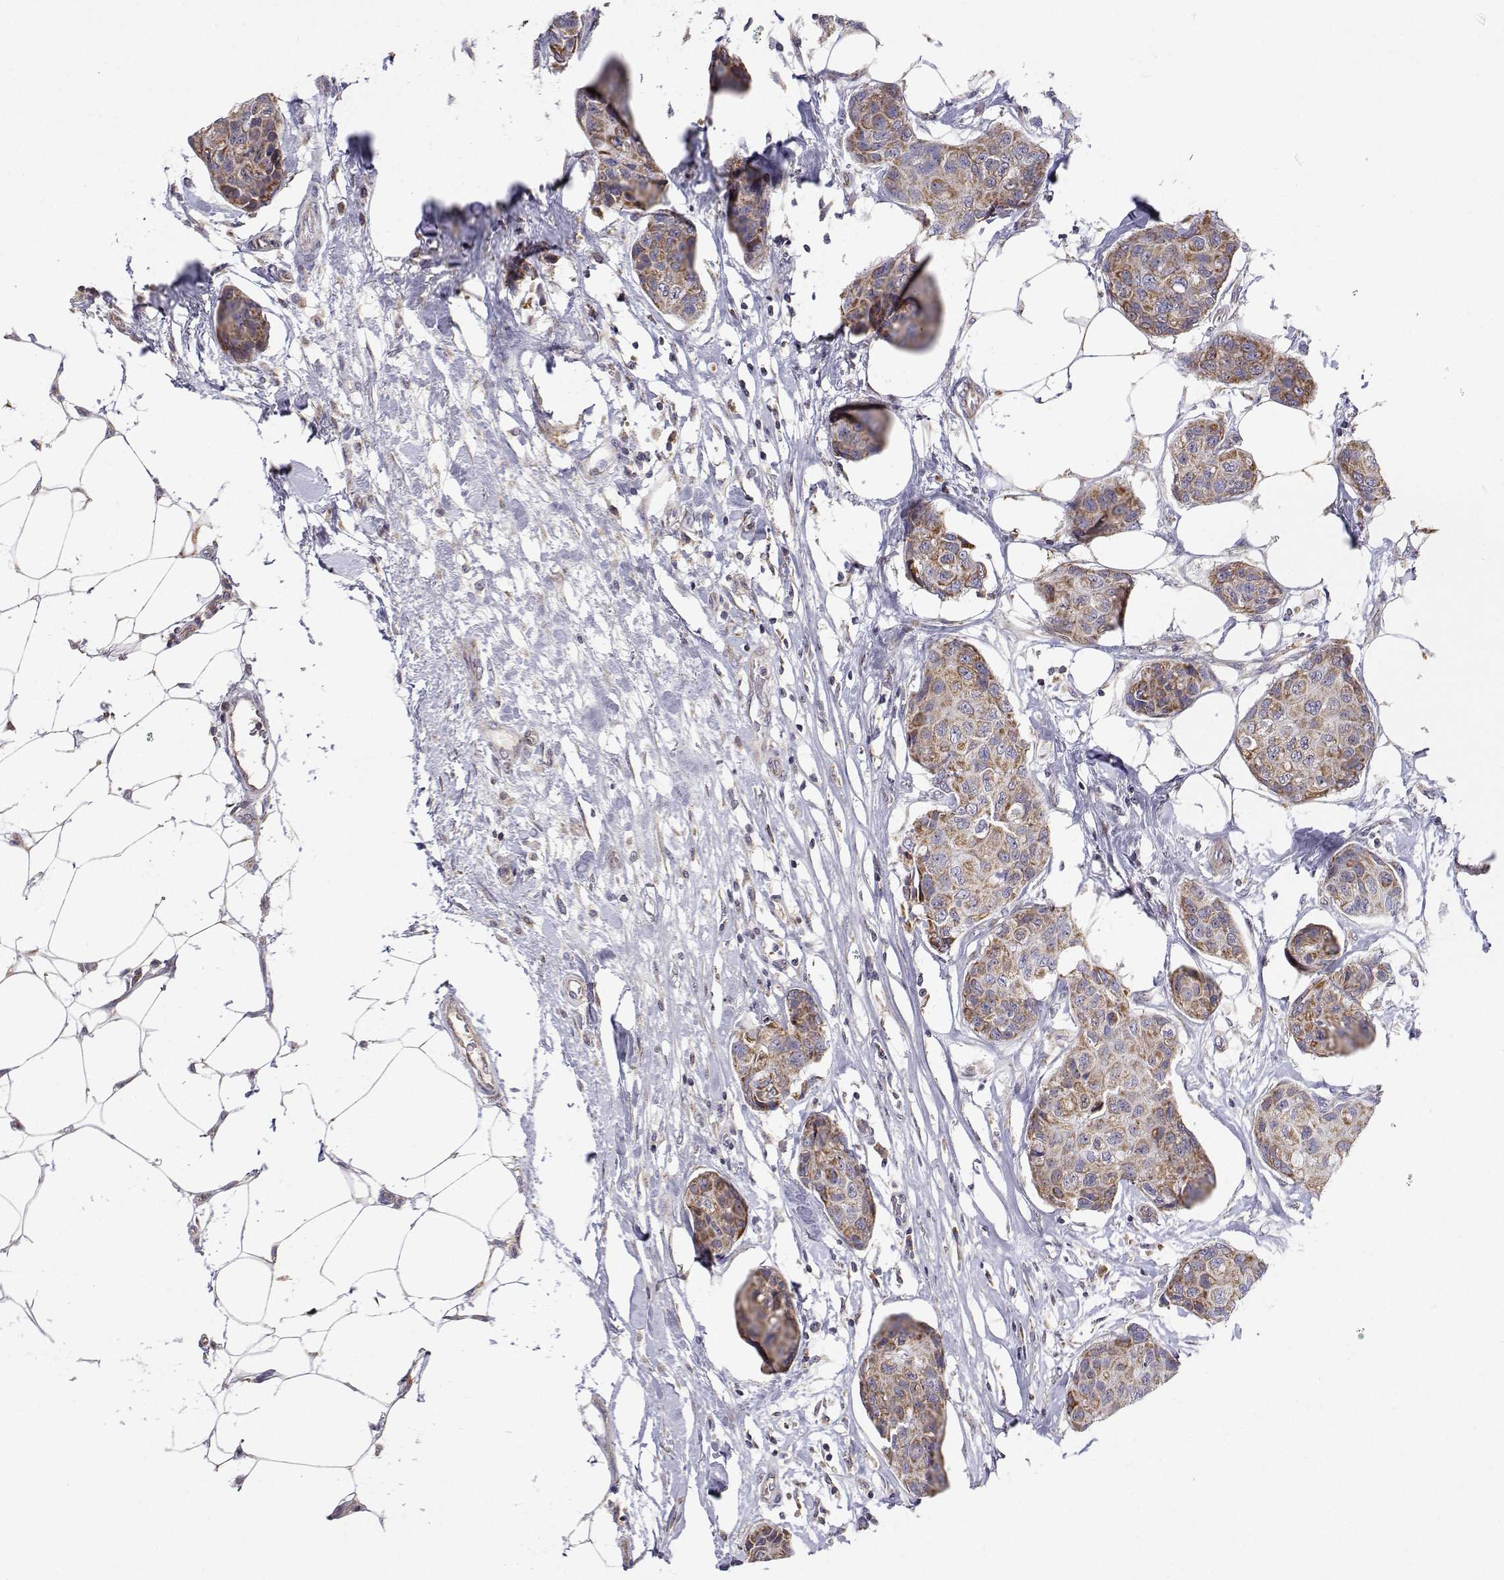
{"staining": {"intensity": "weak", "quantity": ">75%", "location": "cytoplasmic/membranous"}, "tissue": "breast cancer", "cell_type": "Tumor cells", "image_type": "cancer", "snomed": [{"axis": "morphology", "description": "Duct carcinoma"}, {"axis": "topography", "description": "Breast"}], "caption": "Immunohistochemical staining of intraductal carcinoma (breast) shows low levels of weak cytoplasmic/membranous protein positivity in about >75% of tumor cells.", "gene": "MRPL3", "patient": {"sex": "female", "age": 80}}